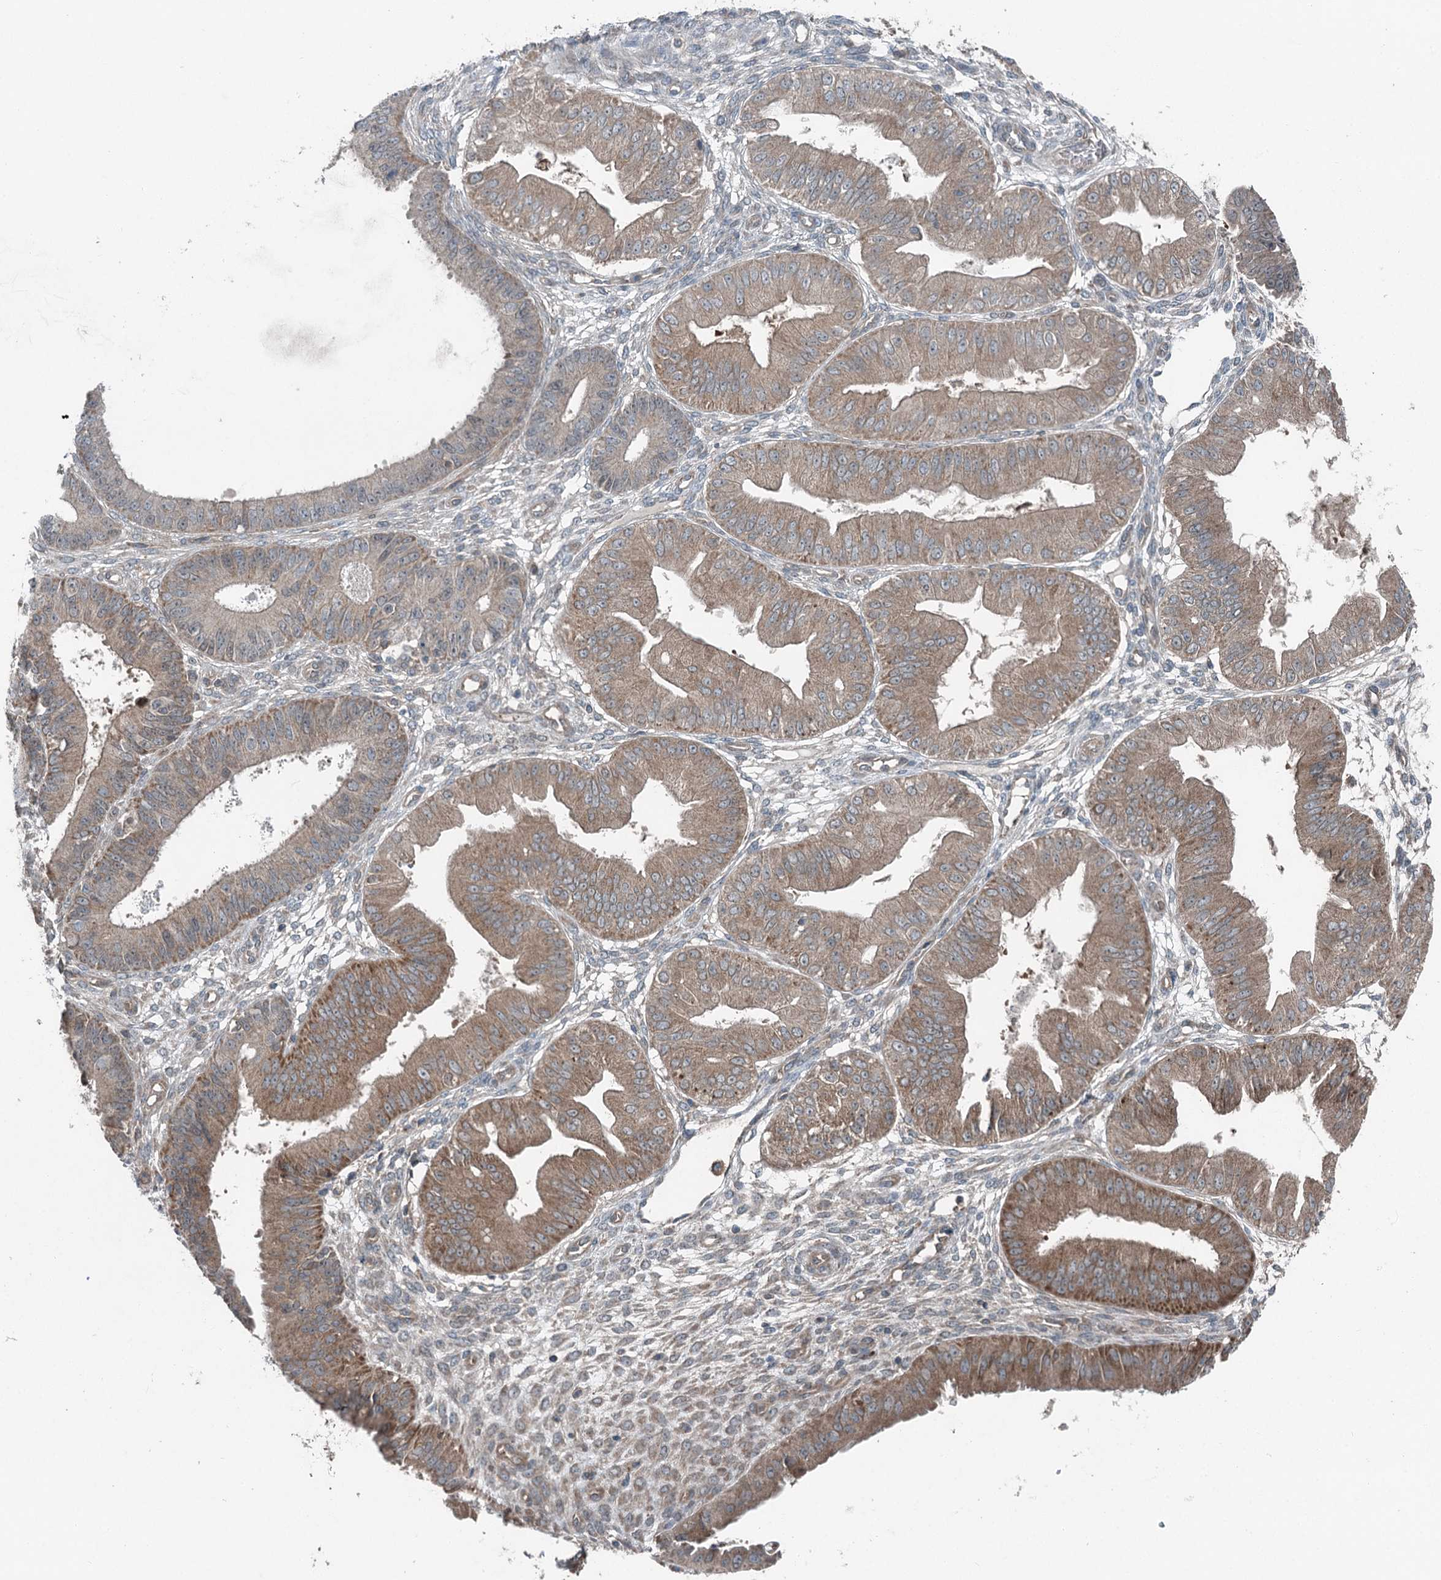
{"staining": {"intensity": "moderate", "quantity": "25%-75%", "location": "cytoplasmic/membranous"}, "tissue": "ovarian cancer", "cell_type": "Tumor cells", "image_type": "cancer", "snomed": [{"axis": "morphology", "description": "Carcinoma, endometroid"}, {"axis": "topography", "description": "Appendix"}, {"axis": "topography", "description": "Ovary"}], "caption": "Human ovarian cancer stained with a protein marker shows moderate staining in tumor cells.", "gene": "SKIC3", "patient": {"sex": "female", "age": 42}}